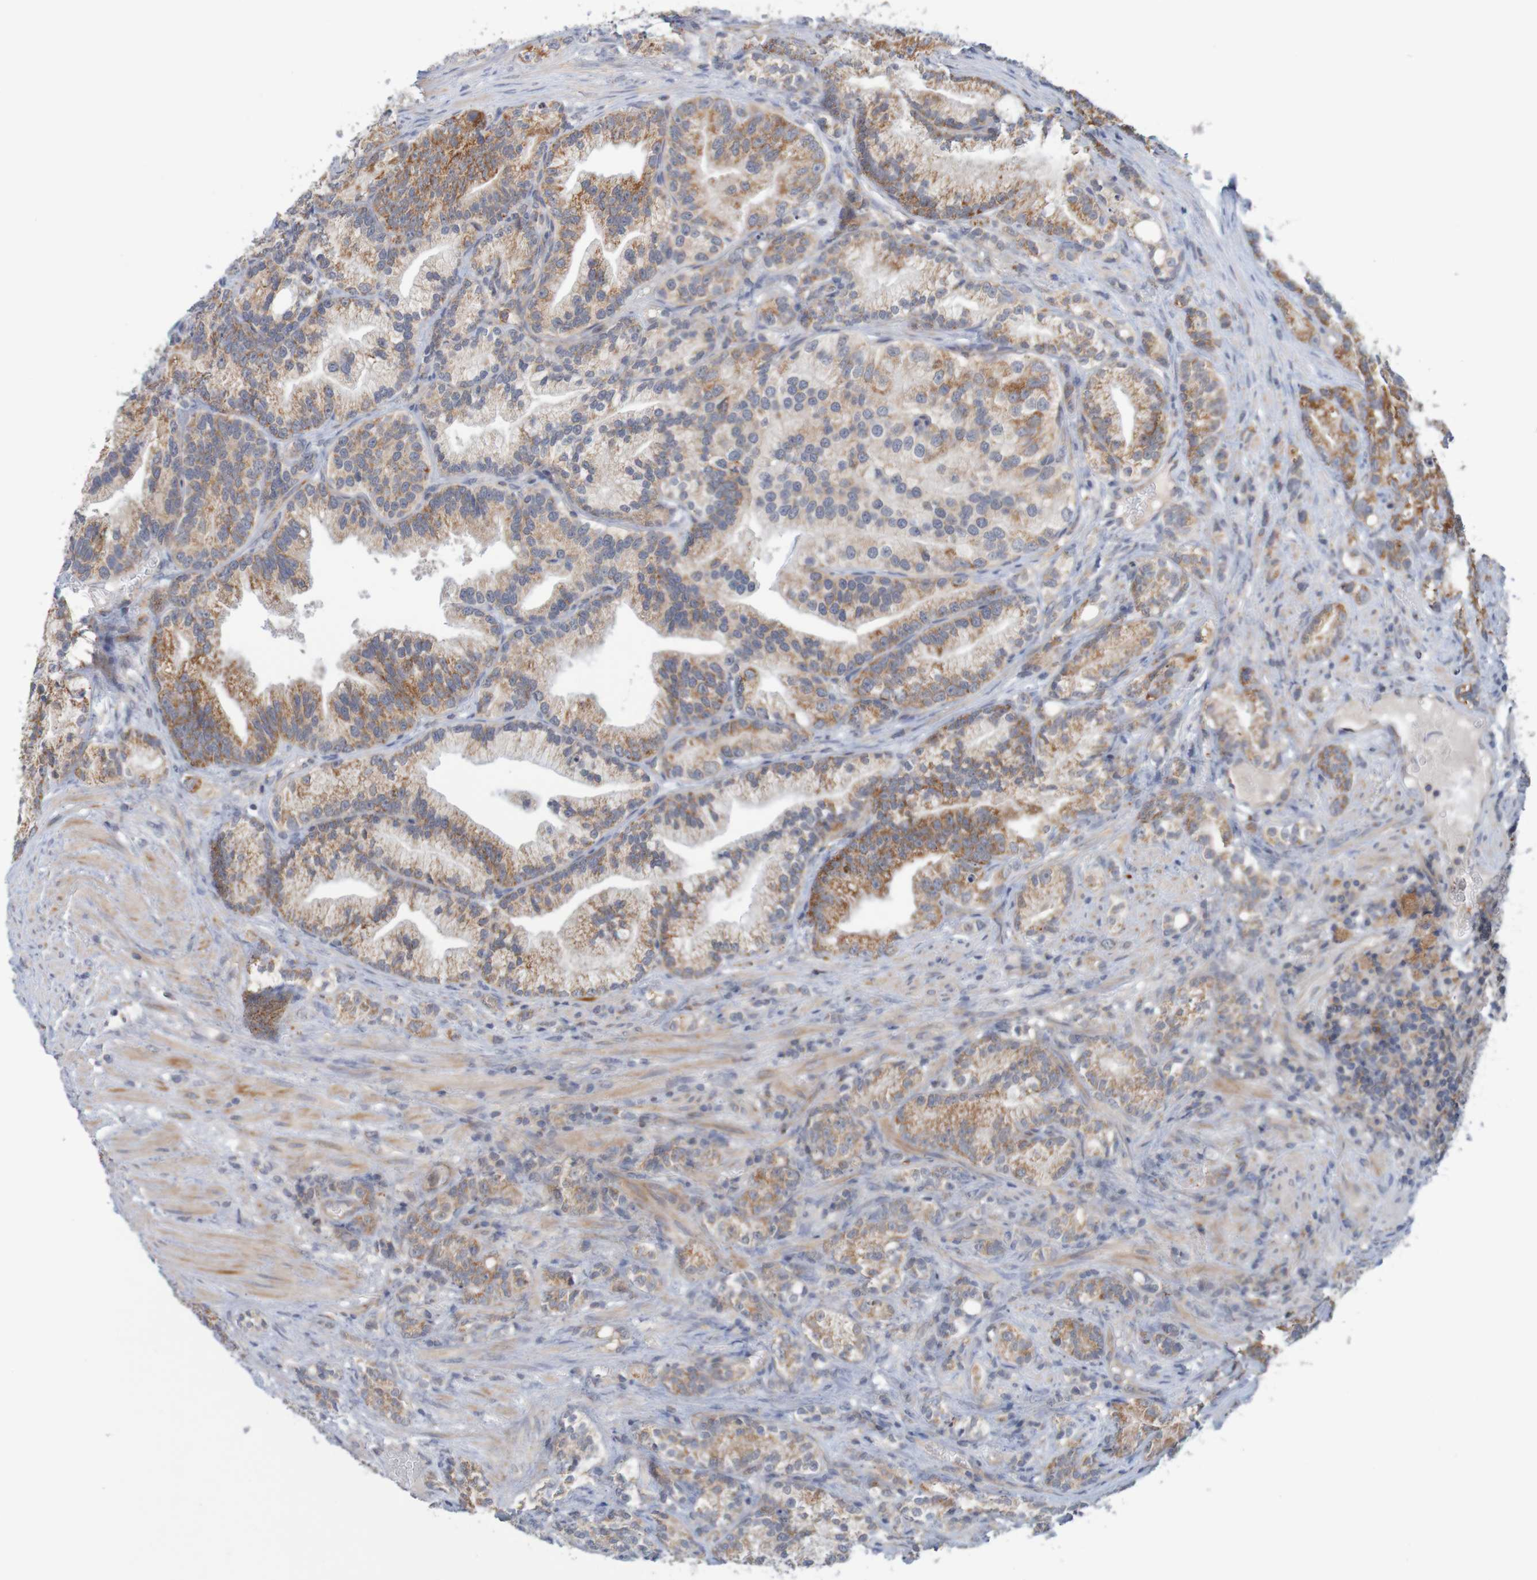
{"staining": {"intensity": "strong", "quantity": "25%-75%", "location": "cytoplasmic/membranous"}, "tissue": "prostate cancer", "cell_type": "Tumor cells", "image_type": "cancer", "snomed": [{"axis": "morphology", "description": "Adenocarcinoma, Low grade"}, {"axis": "topography", "description": "Prostate"}], "caption": "Protein expression analysis of prostate cancer shows strong cytoplasmic/membranous positivity in approximately 25%-75% of tumor cells.", "gene": "NAV2", "patient": {"sex": "male", "age": 89}}